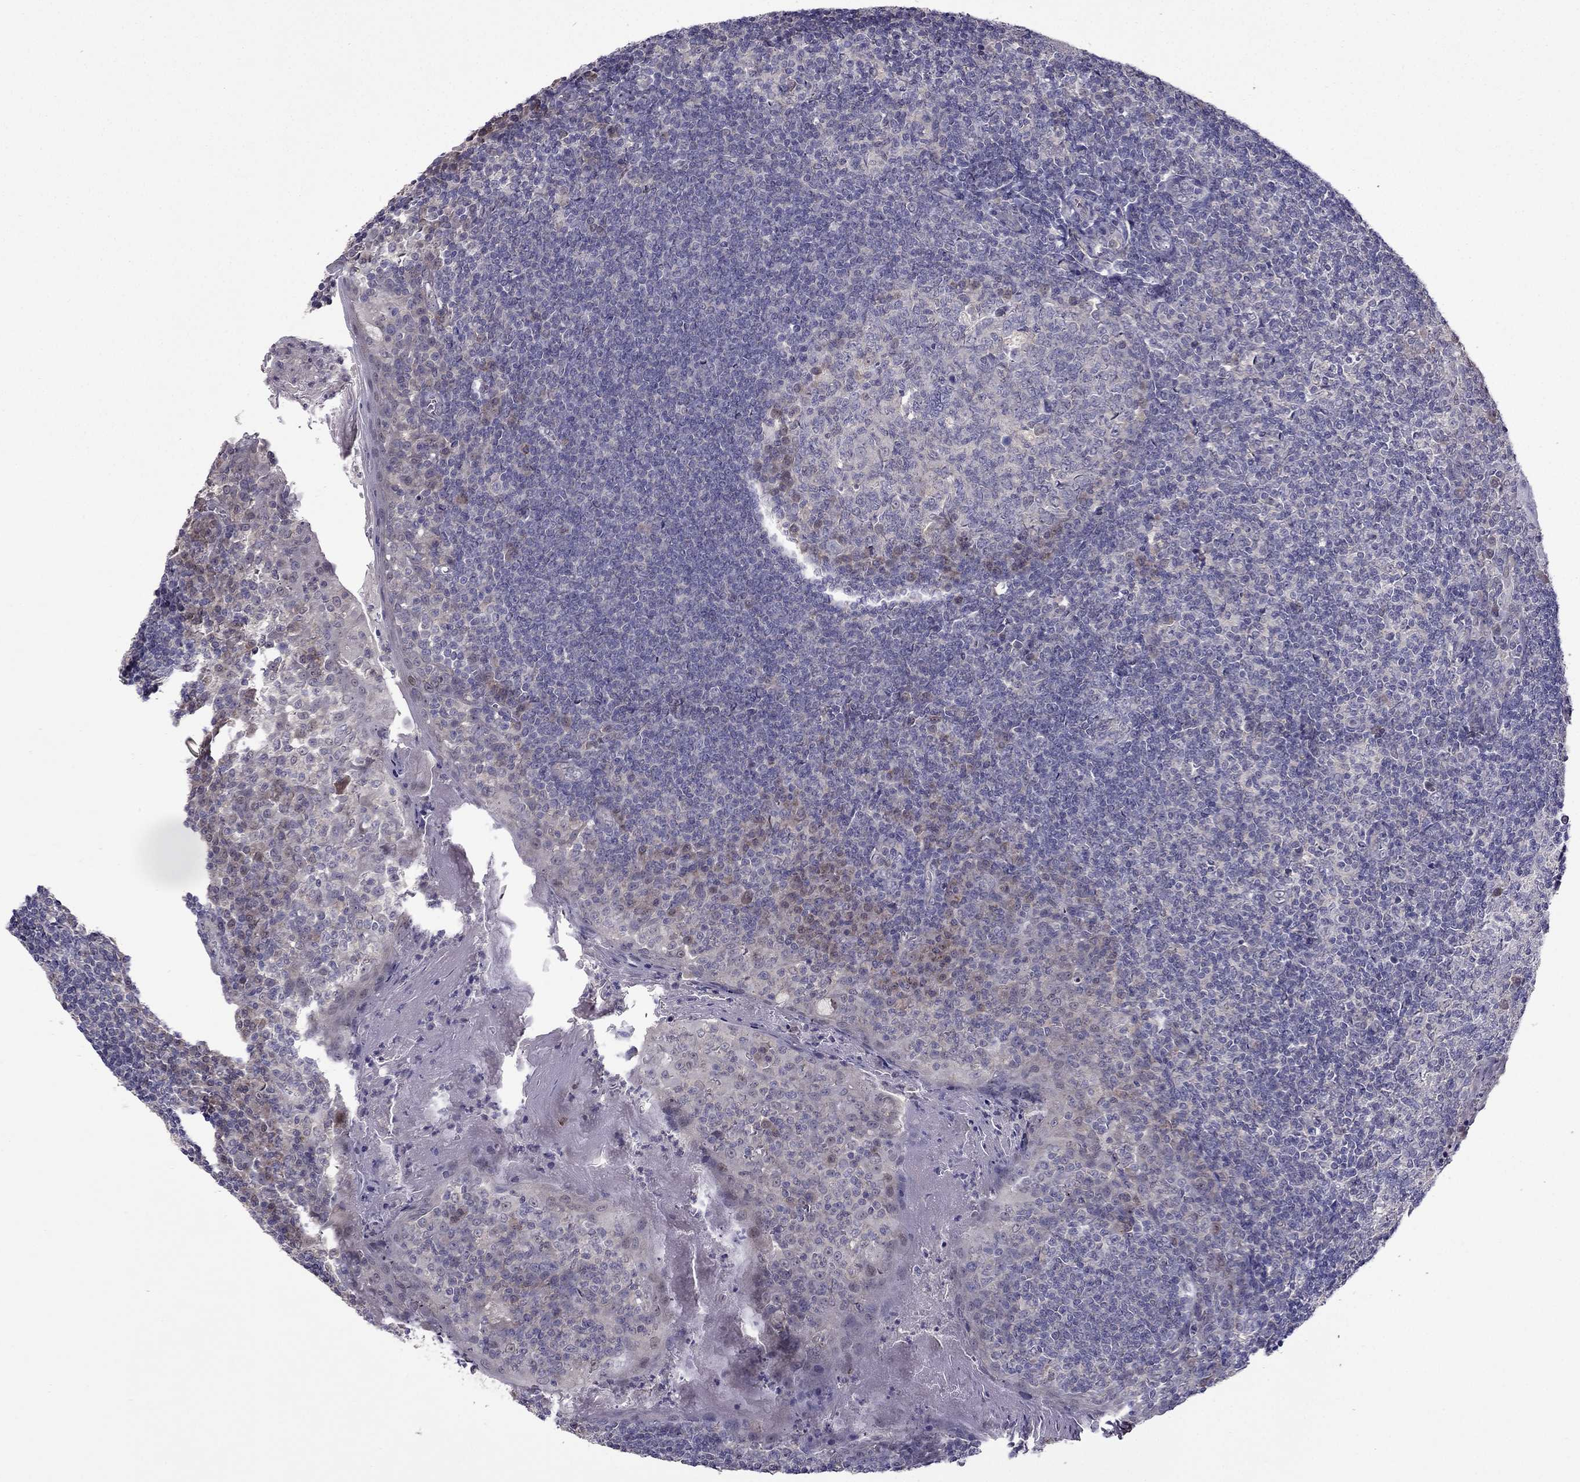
{"staining": {"intensity": "weak", "quantity": "<25%", "location": "cytoplasmic/membranous"}, "tissue": "tonsil", "cell_type": "Germinal center cells", "image_type": "normal", "snomed": [{"axis": "morphology", "description": "Normal tissue, NOS"}, {"axis": "topography", "description": "Tonsil"}], "caption": "This is a image of immunohistochemistry staining of unremarkable tonsil, which shows no positivity in germinal center cells.", "gene": "CDK5", "patient": {"sex": "female", "age": 13}}